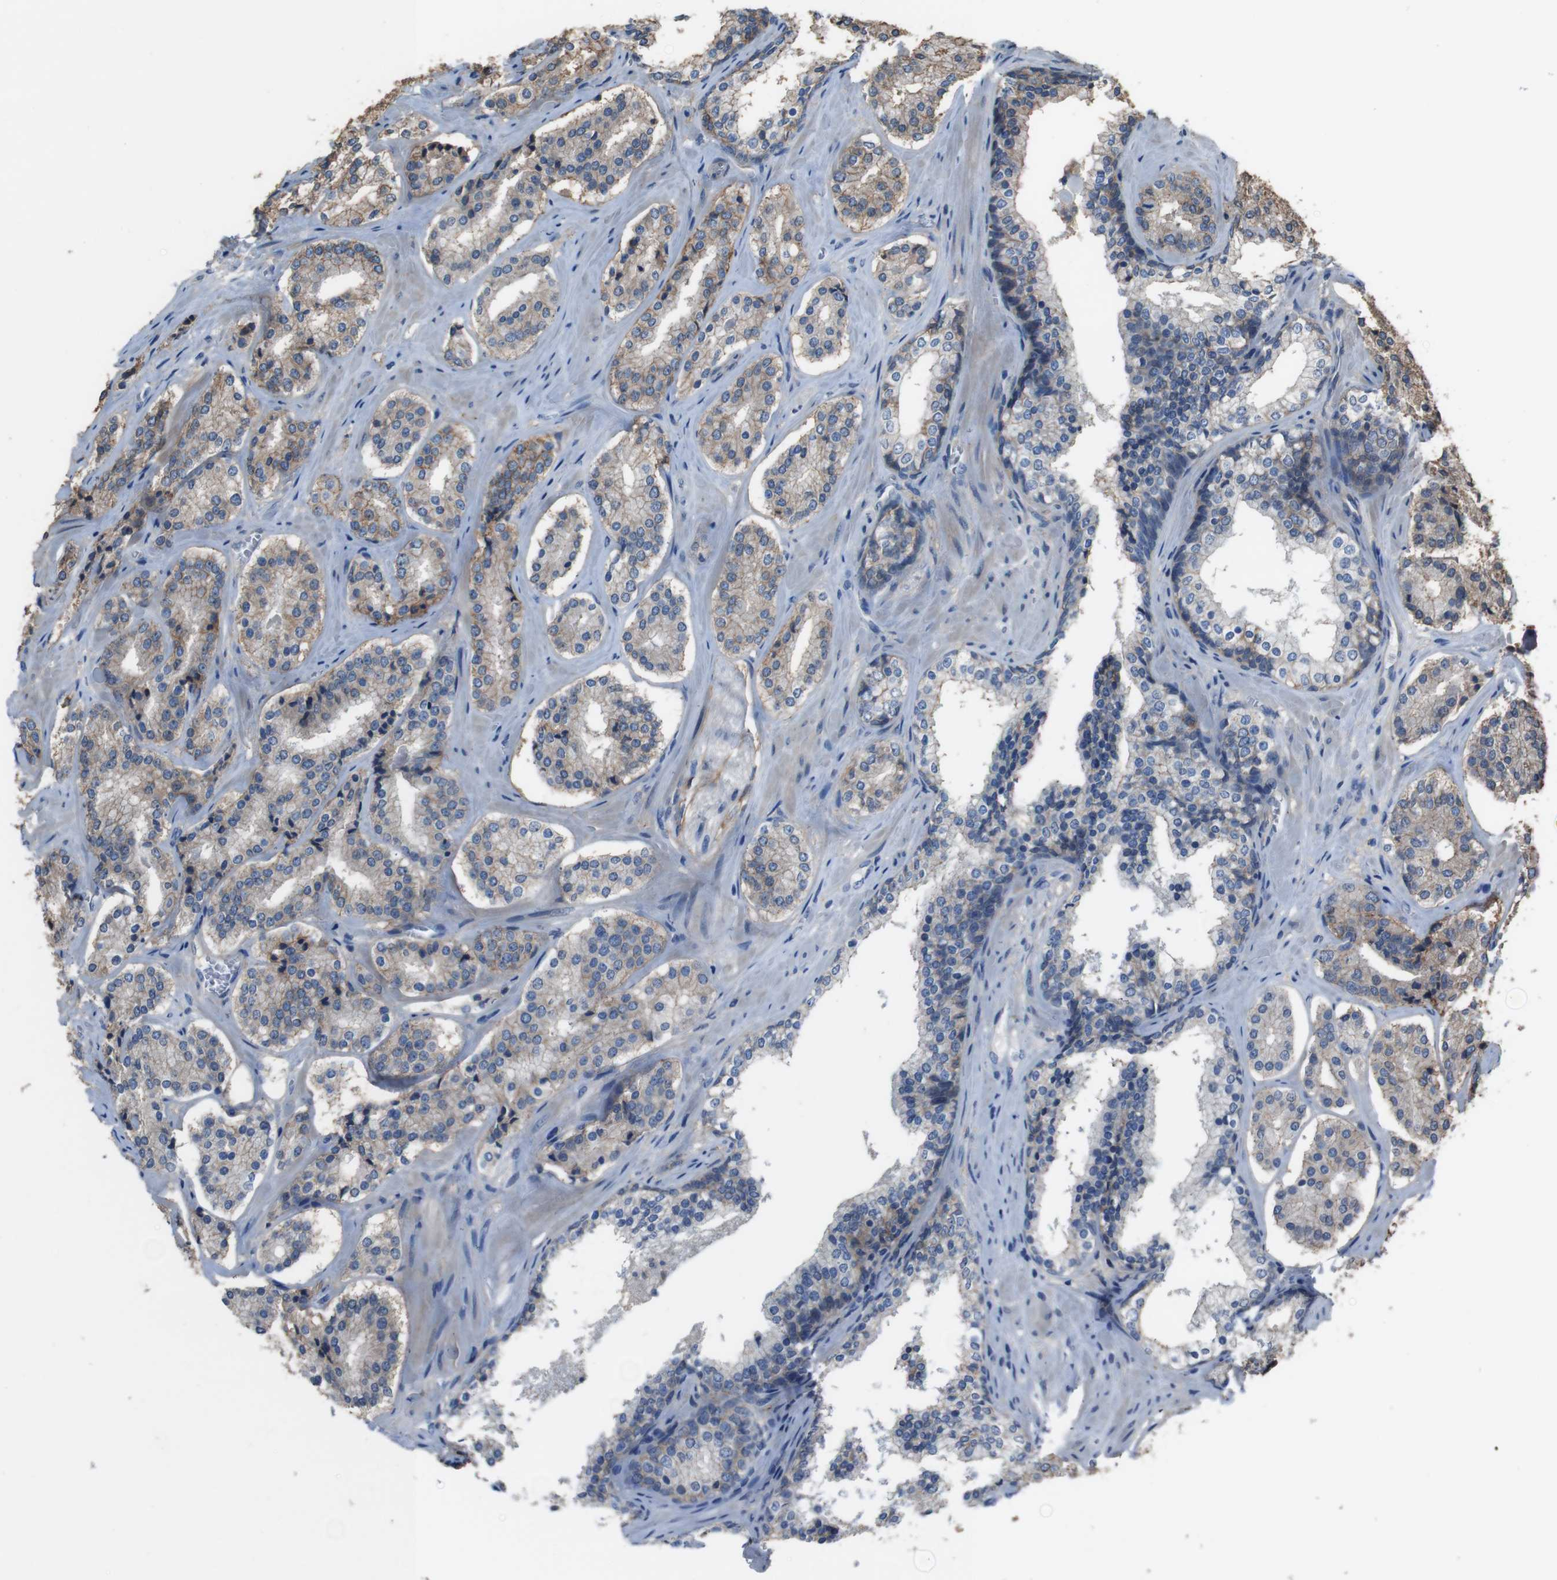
{"staining": {"intensity": "moderate", "quantity": "25%-75%", "location": "cytoplasmic/membranous"}, "tissue": "prostate cancer", "cell_type": "Tumor cells", "image_type": "cancer", "snomed": [{"axis": "morphology", "description": "Adenocarcinoma, High grade"}, {"axis": "topography", "description": "Prostate"}], "caption": "Tumor cells display moderate cytoplasmic/membranous positivity in about 25%-75% of cells in prostate cancer.", "gene": "ATP2B1", "patient": {"sex": "male", "age": 60}}